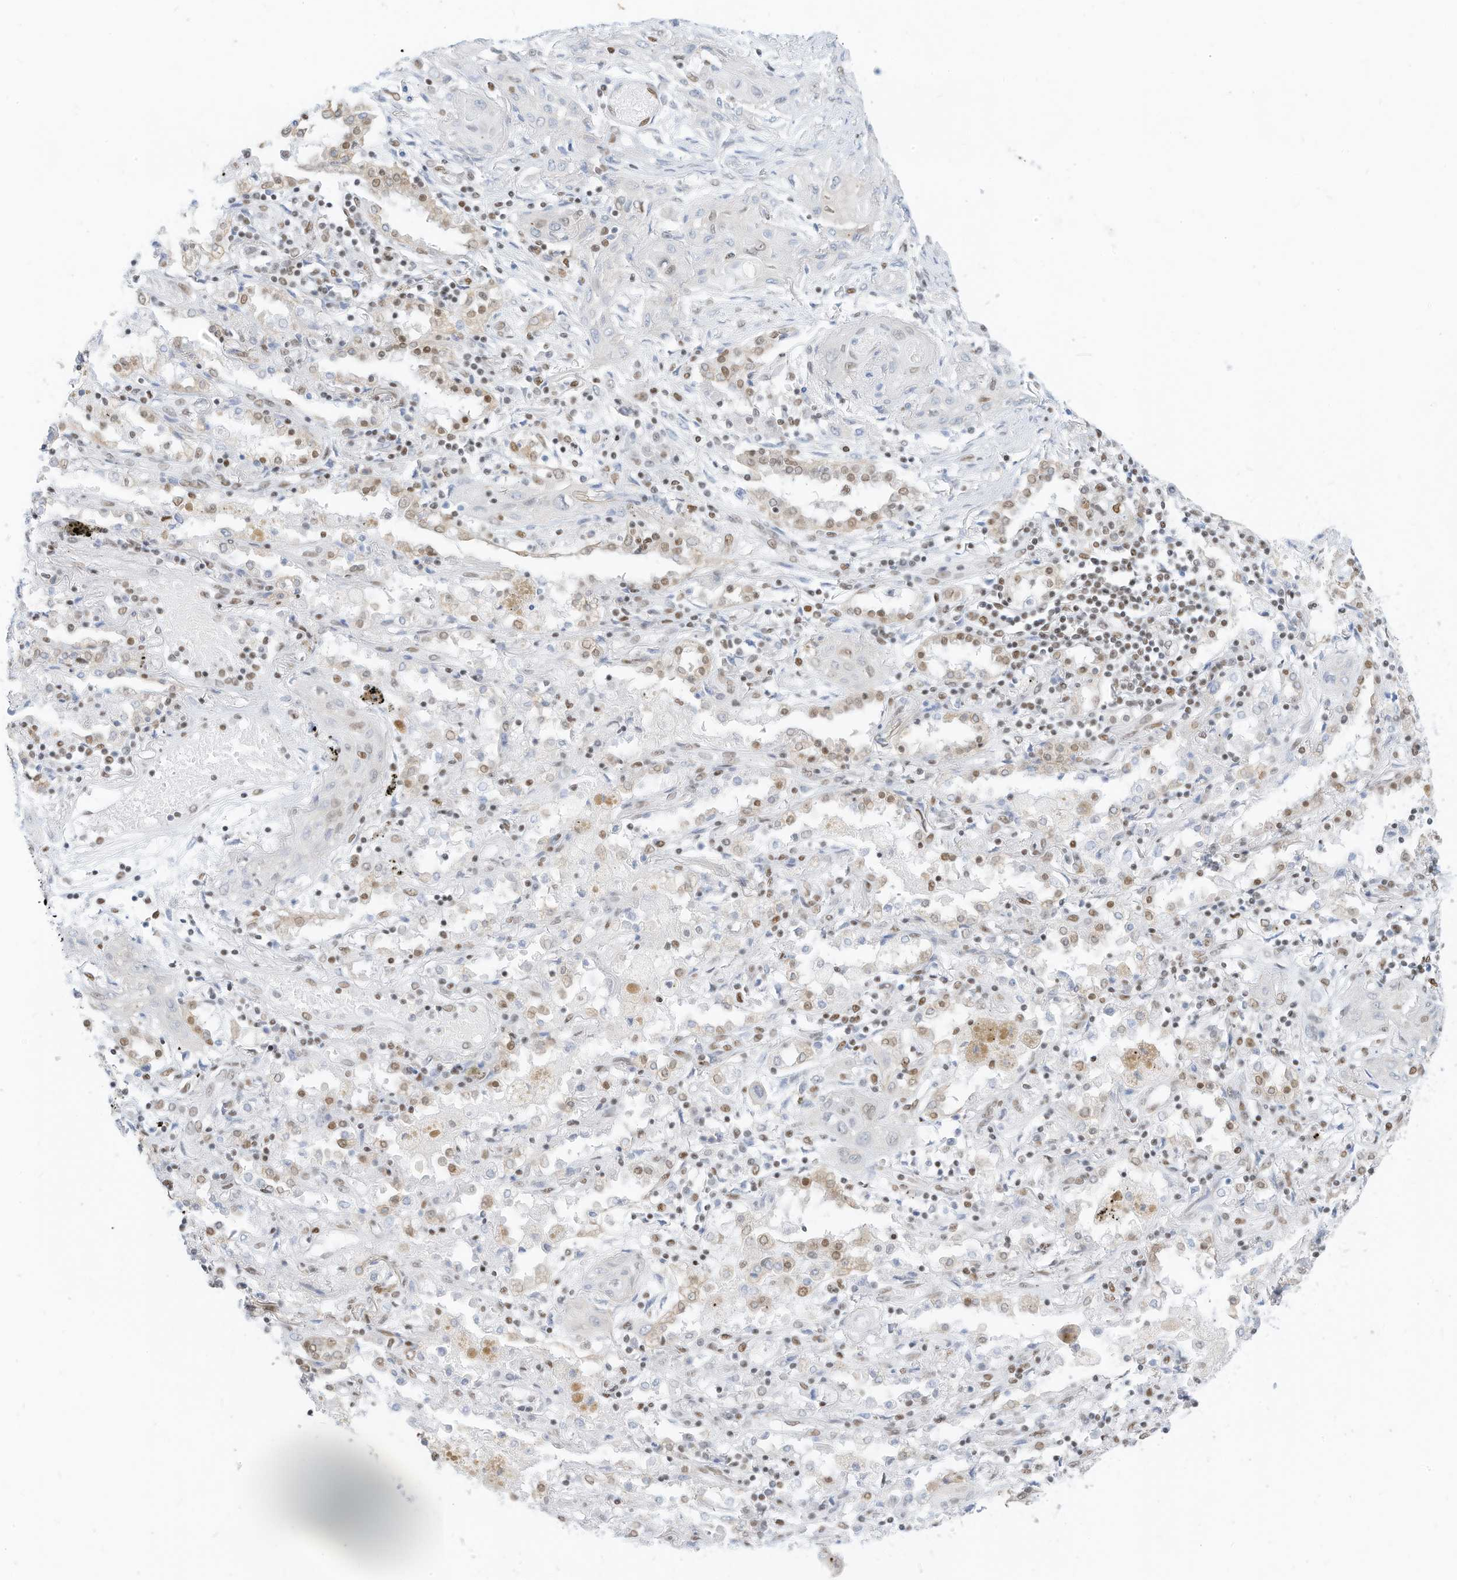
{"staining": {"intensity": "negative", "quantity": "none", "location": "none"}, "tissue": "lung cancer", "cell_type": "Tumor cells", "image_type": "cancer", "snomed": [{"axis": "morphology", "description": "Squamous cell carcinoma, NOS"}, {"axis": "topography", "description": "Lung"}], "caption": "The immunohistochemistry (IHC) image has no significant staining in tumor cells of lung squamous cell carcinoma tissue.", "gene": "SMARCA2", "patient": {"sex": "female", "age": 47}}